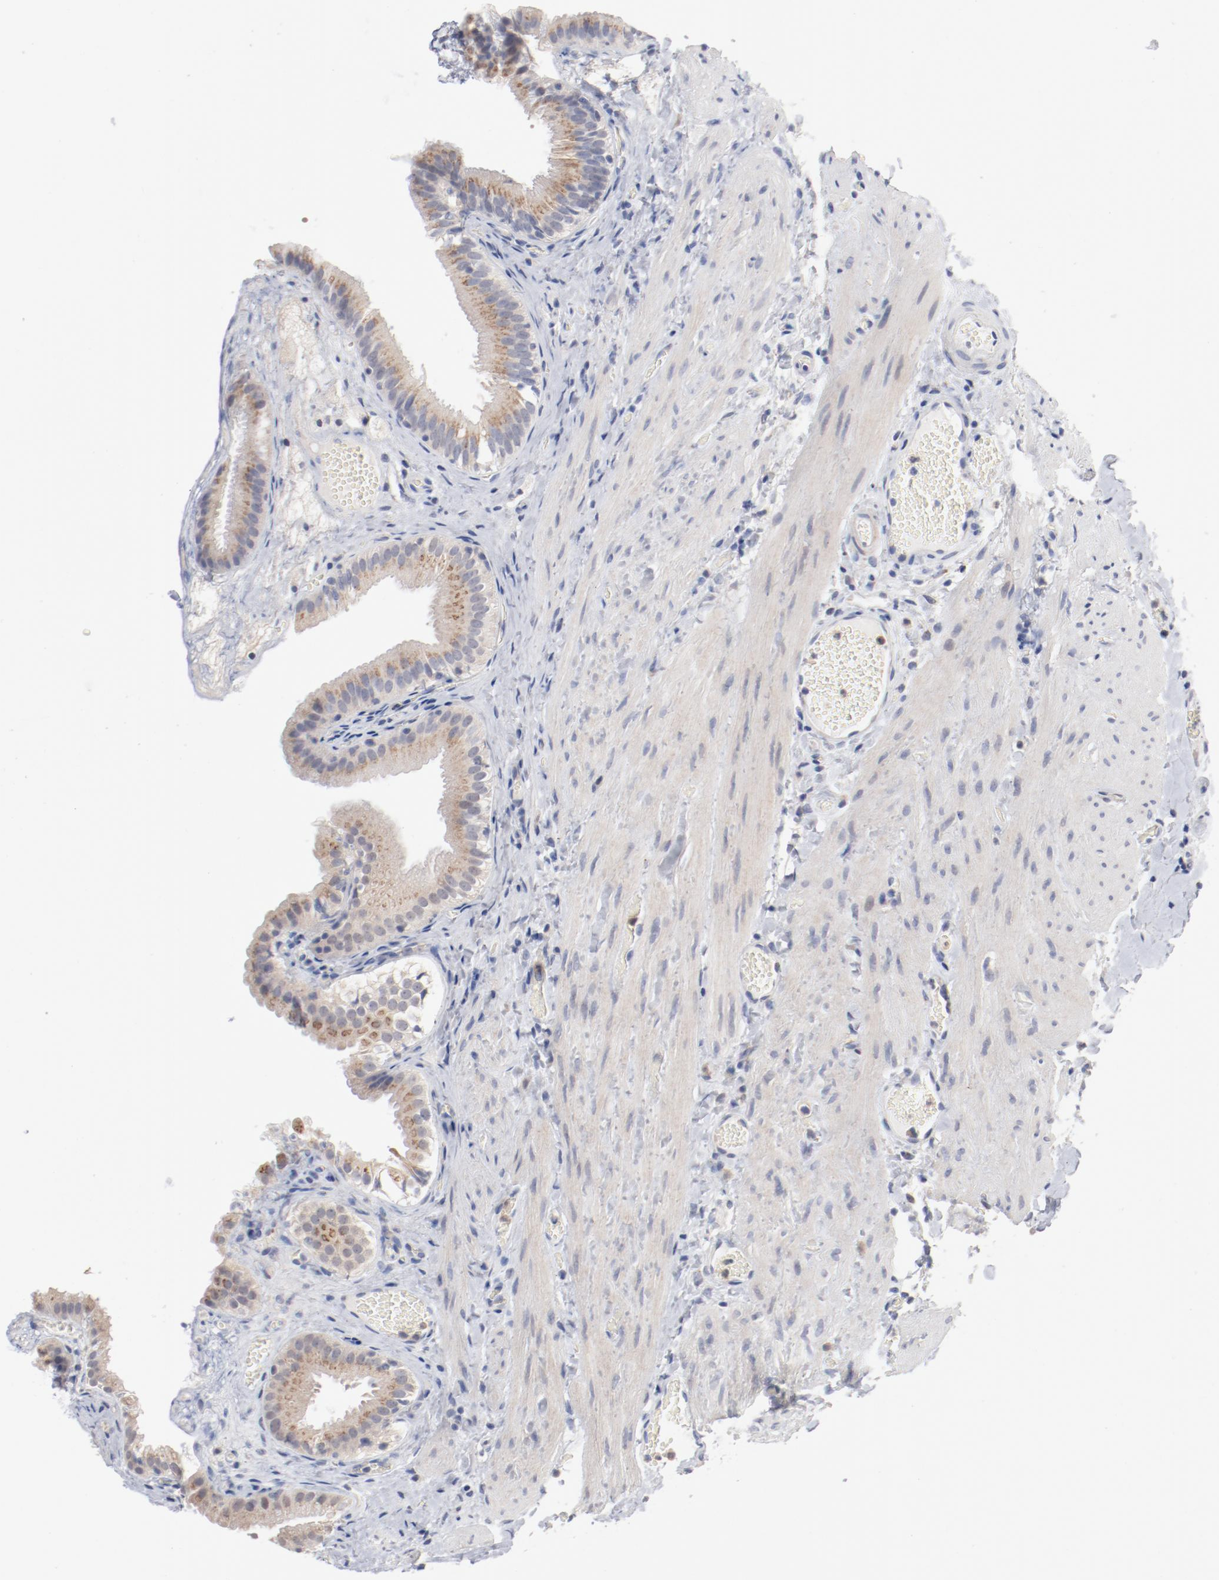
{"staining": {"intensity": "moderate", "quantity": ">75%", "location": "cytoplasmic/membranous"}, "tissue": "gallbladder", "cell_type": "Glandular cells", "image_type": "normal", "snomed": [{"axis": "morphology", "description": "Normal tissue, NOS"}, {"axis": "topography", "description": "Gallbladder"}], "caption": "Approximately >75% of glandular cells in benign human gallbladder demonstrate moderate cytoplasmic/membranous protein positivity as visualized by brown immunohistochemical staining.", "gene": "AK7", "patient": {"sex": "female", "age": 24}}